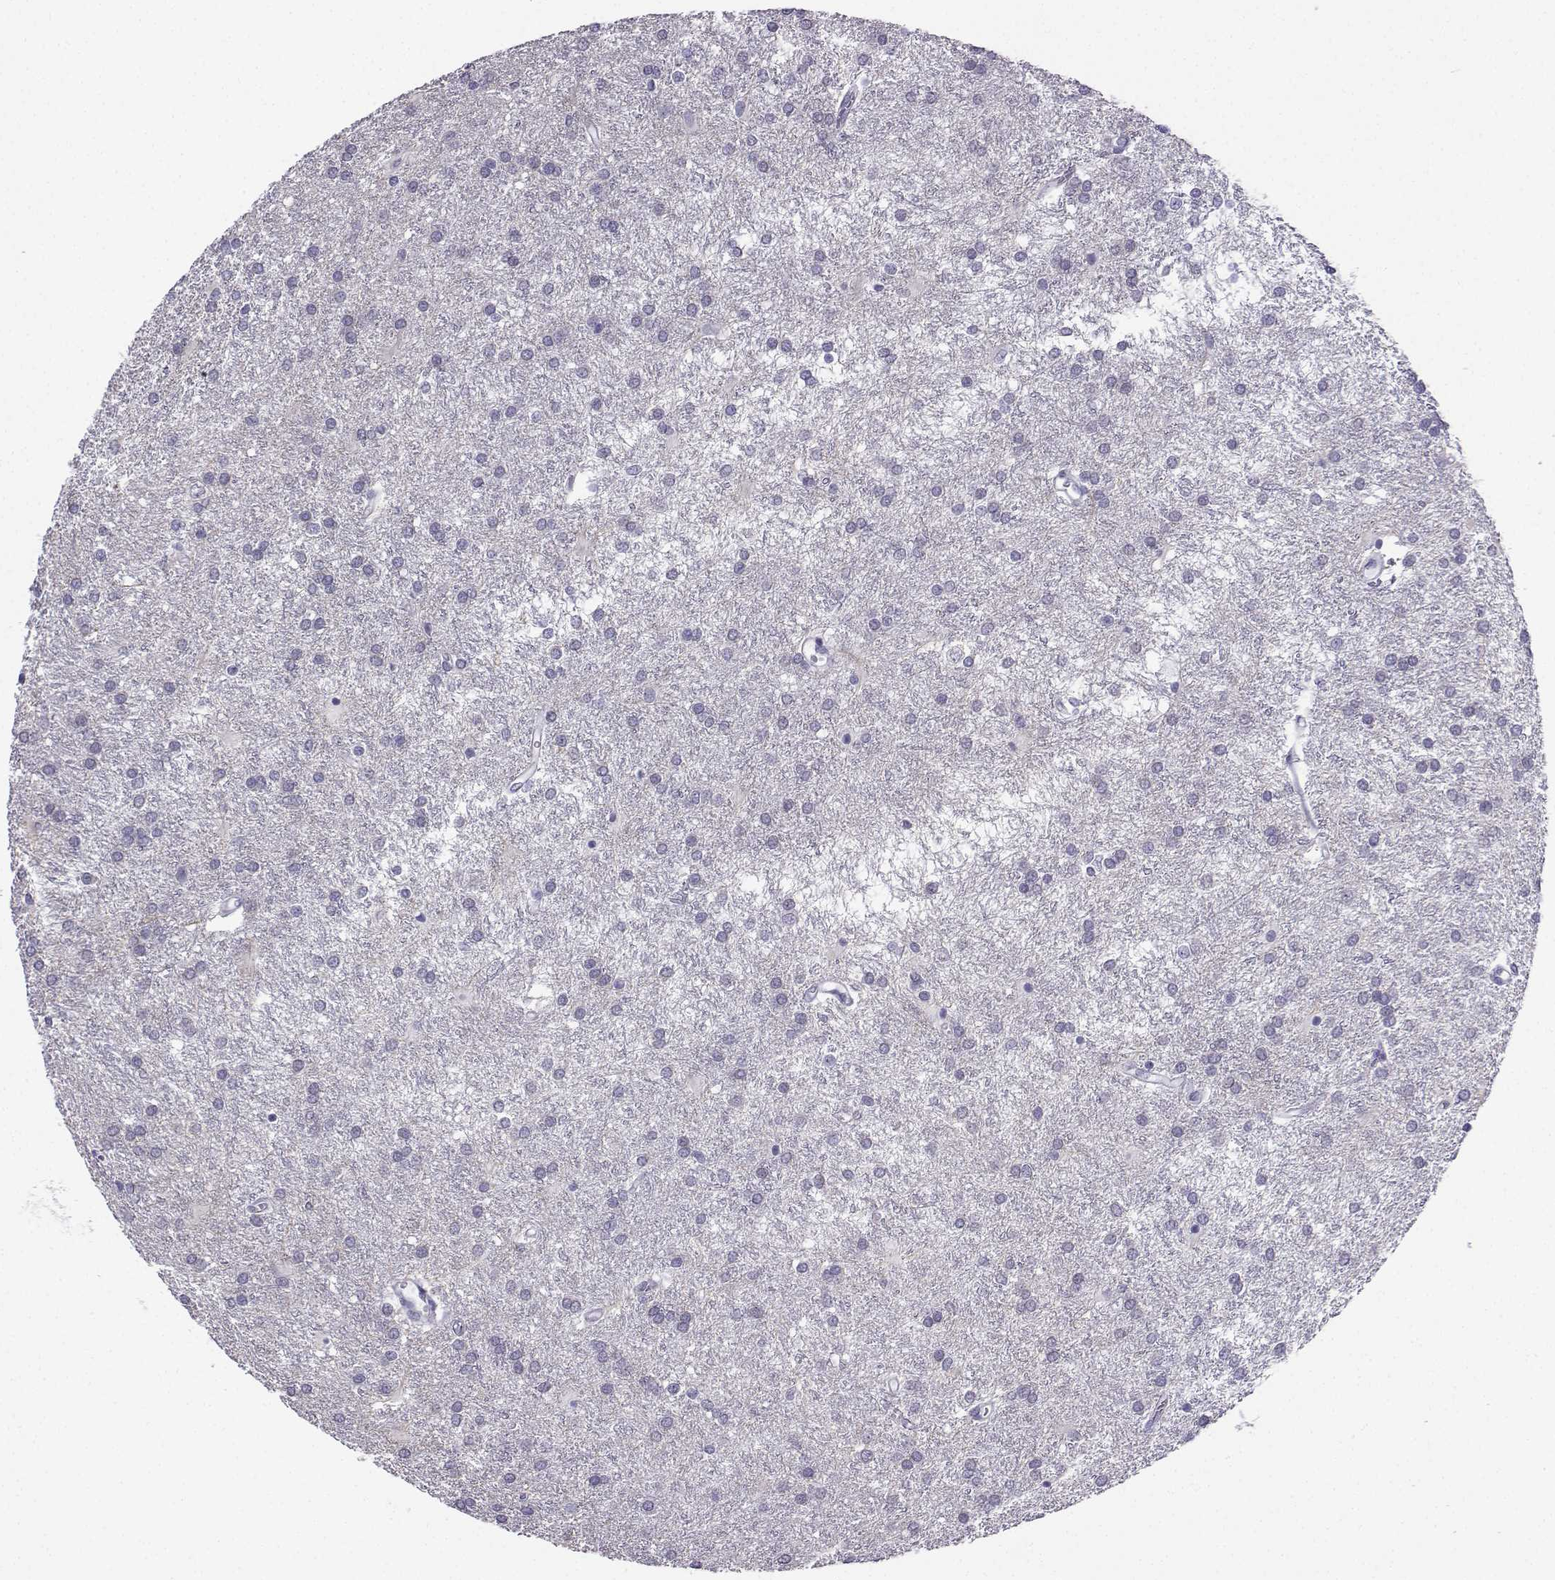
{"staining": {"intensity": "negative", "quantity": "none", "location": "none"}, "tissue": "glioma", "cell_type": "Tumor cells", "image_type": "cancer", "snomed": [{"axis": "morphology", "description": "Glioma, malignant, Low grade"}, {"axis": "topography", "description": "Brain"}], "caption": "DAB (3,3'-diaminobenzidine) immunohistochemical staining of human malignant glioma (low-grade) demonstrates no significant positivity in tumor cells. (Immunohistochemistry (ihc), brightfield microscopy, high magnification).", "gene": "KIF17", "patient": {"sex": "female", "age": 32}}